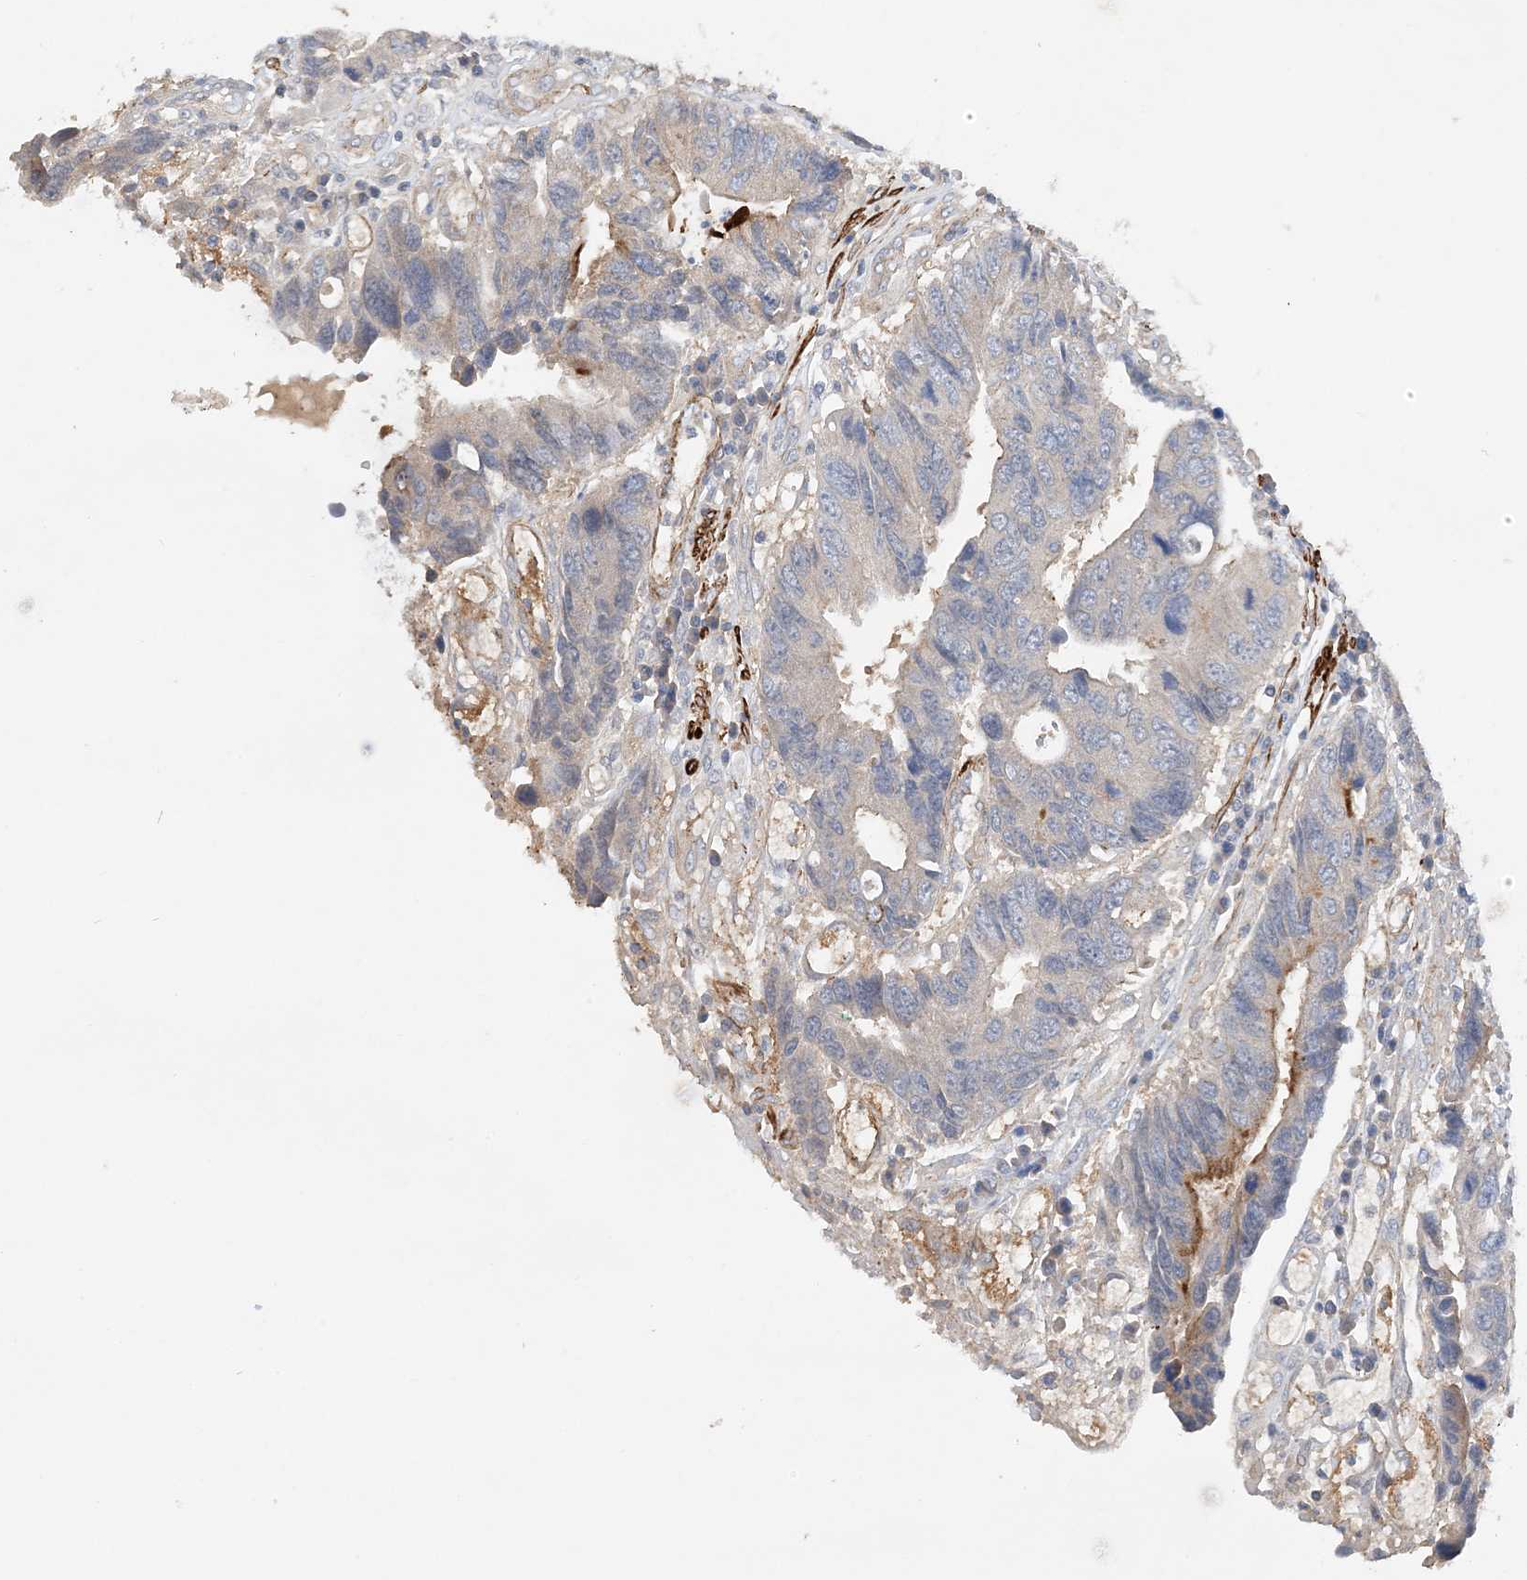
{"staining": {"intensity": "moderate", "quantity": "<25%", "location": "cytoplasmic/membranous"}, "tissue": "colorectal cancer", "cell_type": "Tumor cells", "image_type": "cancer", "snomed": [{"axis": "morphology", "description": "Adenocarcinoma, NOS"}, {"axis": "topography", "description": "Rectum"}], "caption": "Immunohistochemical staining of colorectal cancer displays moderate cytoplasmic/membranous protein positivity in about <25% of tumor cells. (IHC, brightfield microscopy, high magnification).", "gene": "KIFBP", "patient": {"sex": "male", "age": 84}}